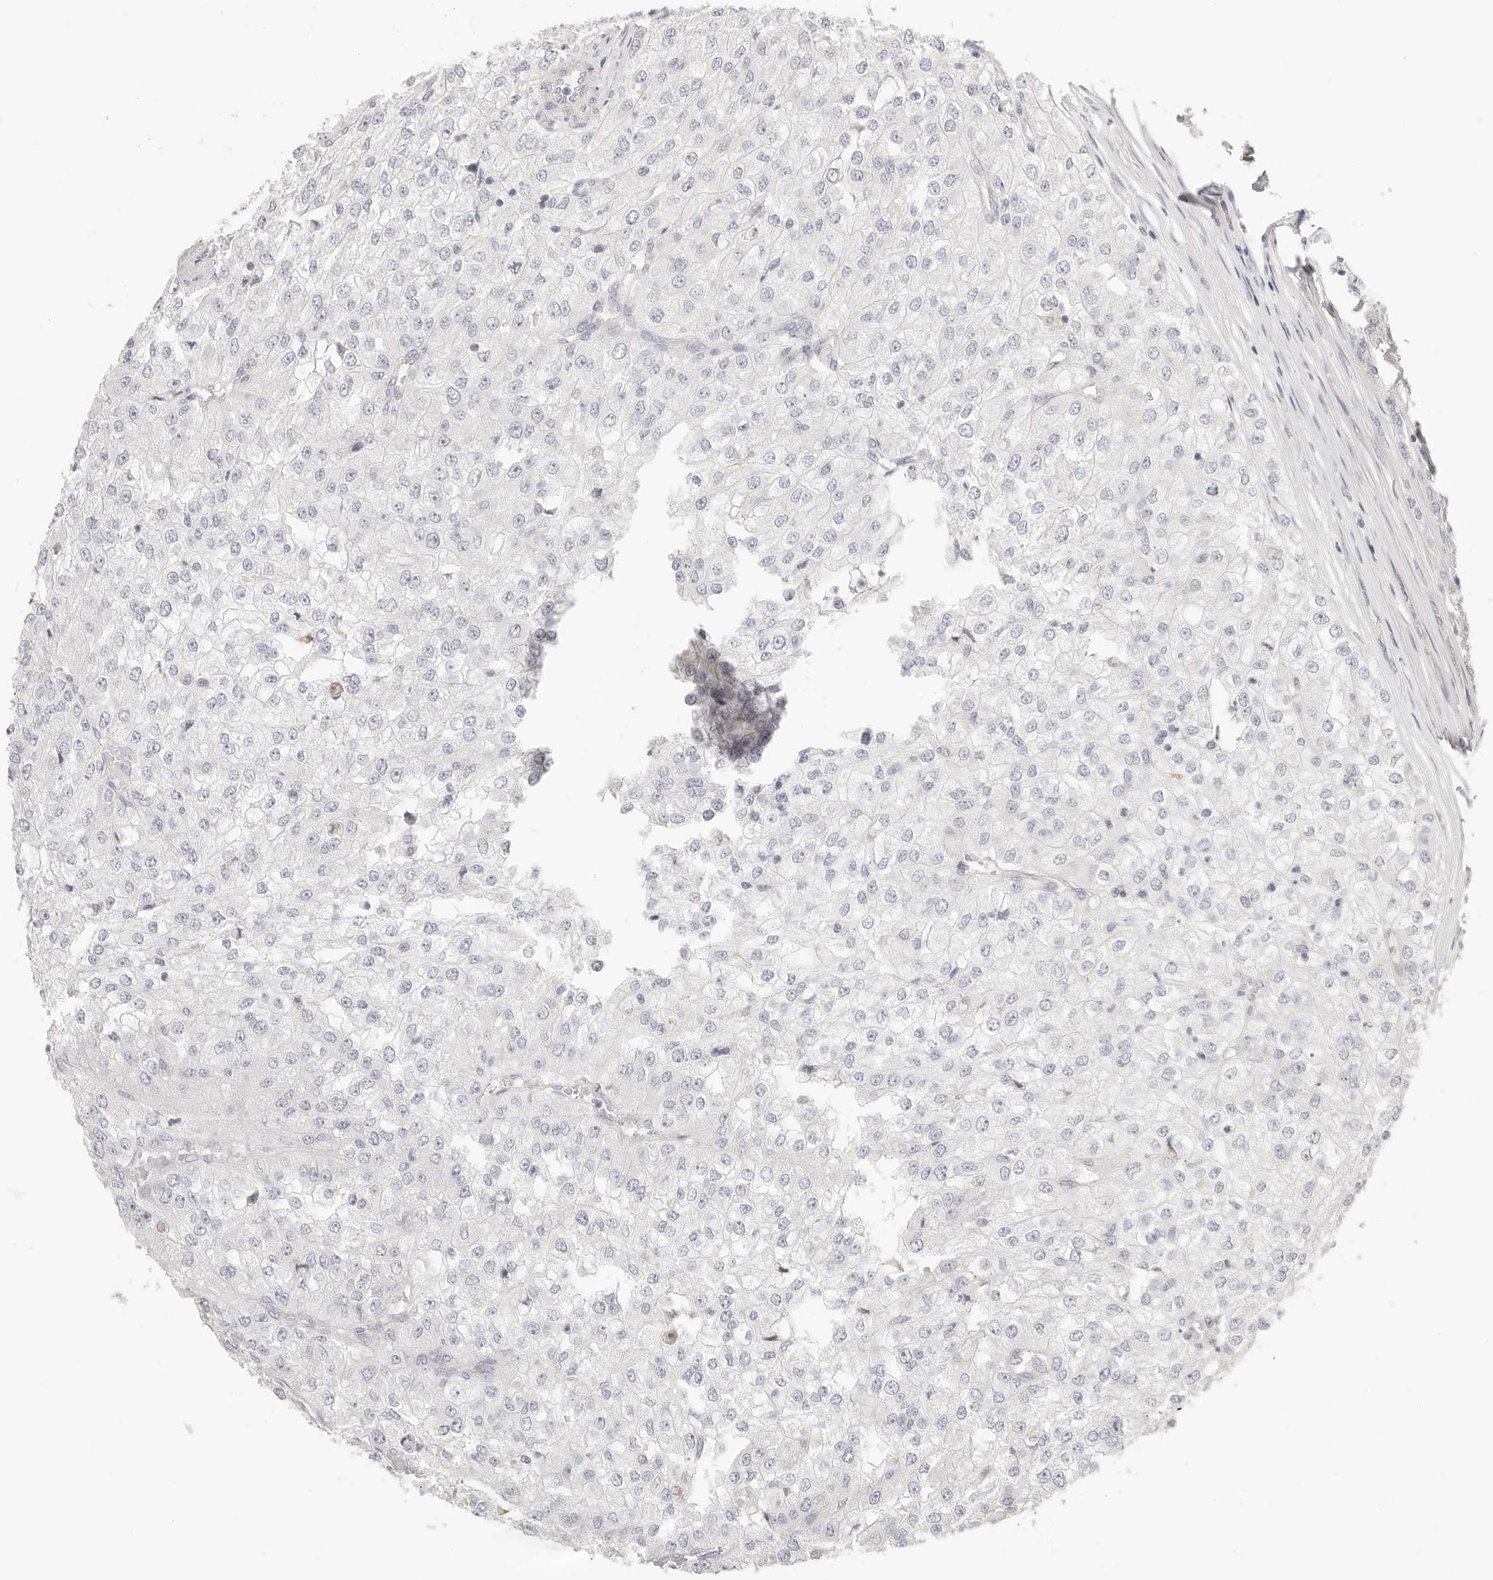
{"staining": {"intensity": "negative", "quantity": "none", "location": "none"}, "tissue": "renal cancer", "cell_type": "Tumor cells", "image_type": "cancer", "snomed": [{"axis": "morphology", "description": "Adenocarcinoma, NOS"}, {"axis": "topography", "description": "Kidney"}], "caption": "Immunohistochemistry (IHC) image of neoplastic tissue: renal cancer stained with DAB (3,3'-diaminobenzidine) exhibits no significant protein expression in tumor cells.", "gene": "DTNBP1", "patient": {"sex": "female", "age": 54}}